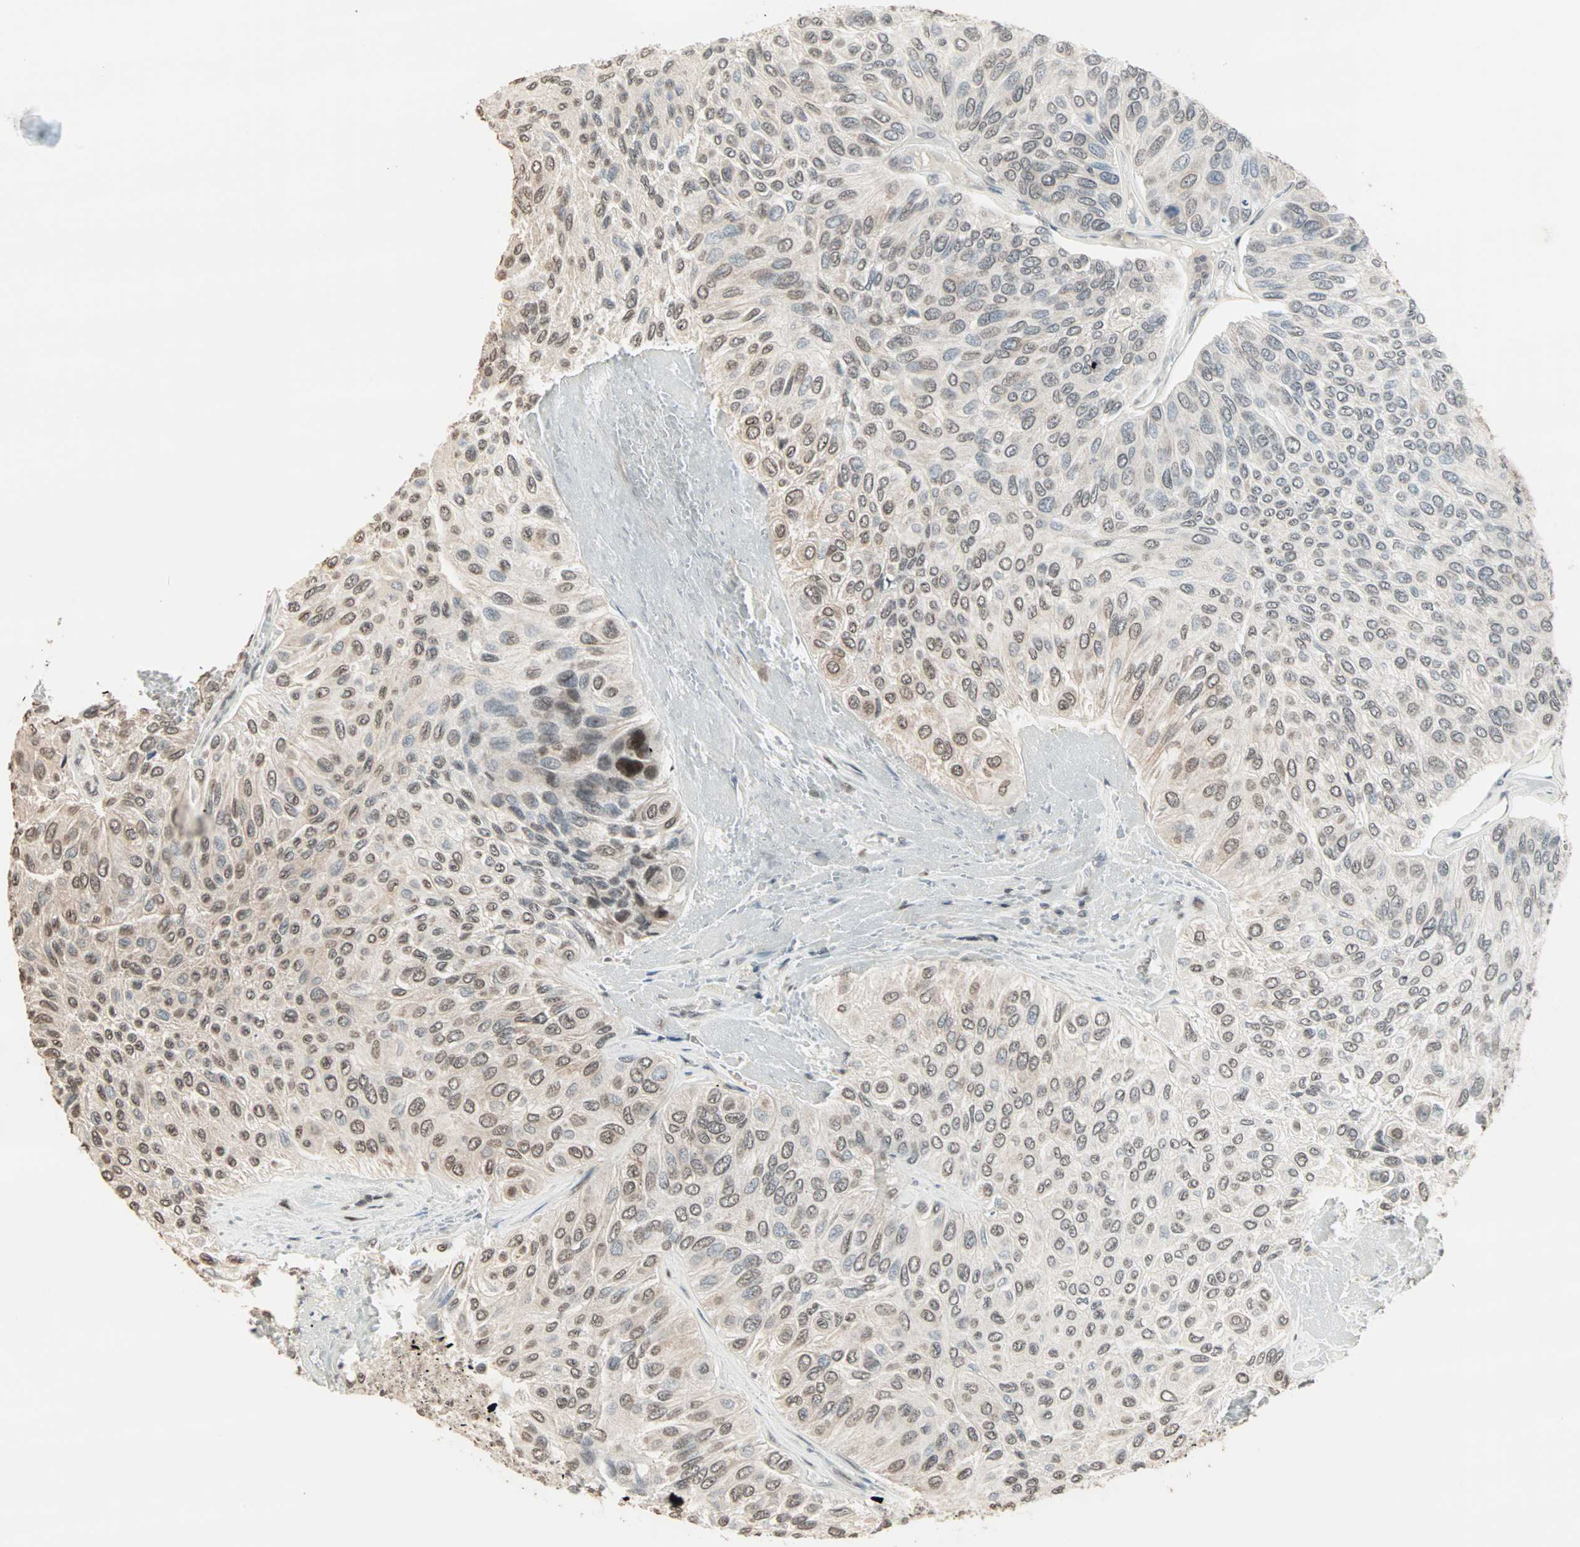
{"staining": {"intensity": "weak", "quantity": ">75%", "location": "cytoplasmic/membranous,nuclear"}, "tissue": "urothelial cancer", "cell_type": "Tumor cells", "image_type": "cancer", "snomed": [{"axis": "morphology", "description": "Urothelial carcinoma, High grade"}, {"axis": "topography", "description": "Urinary bladder"}], "caption": "Immunohistochemical staining of human urothelial cancer exhibits low levels of weak cytoplasmic/membranous and nuclear staining in about >75% of tumor cells.", "gene": "CBLC", "patient": {"sex": "male", "age": 66}}